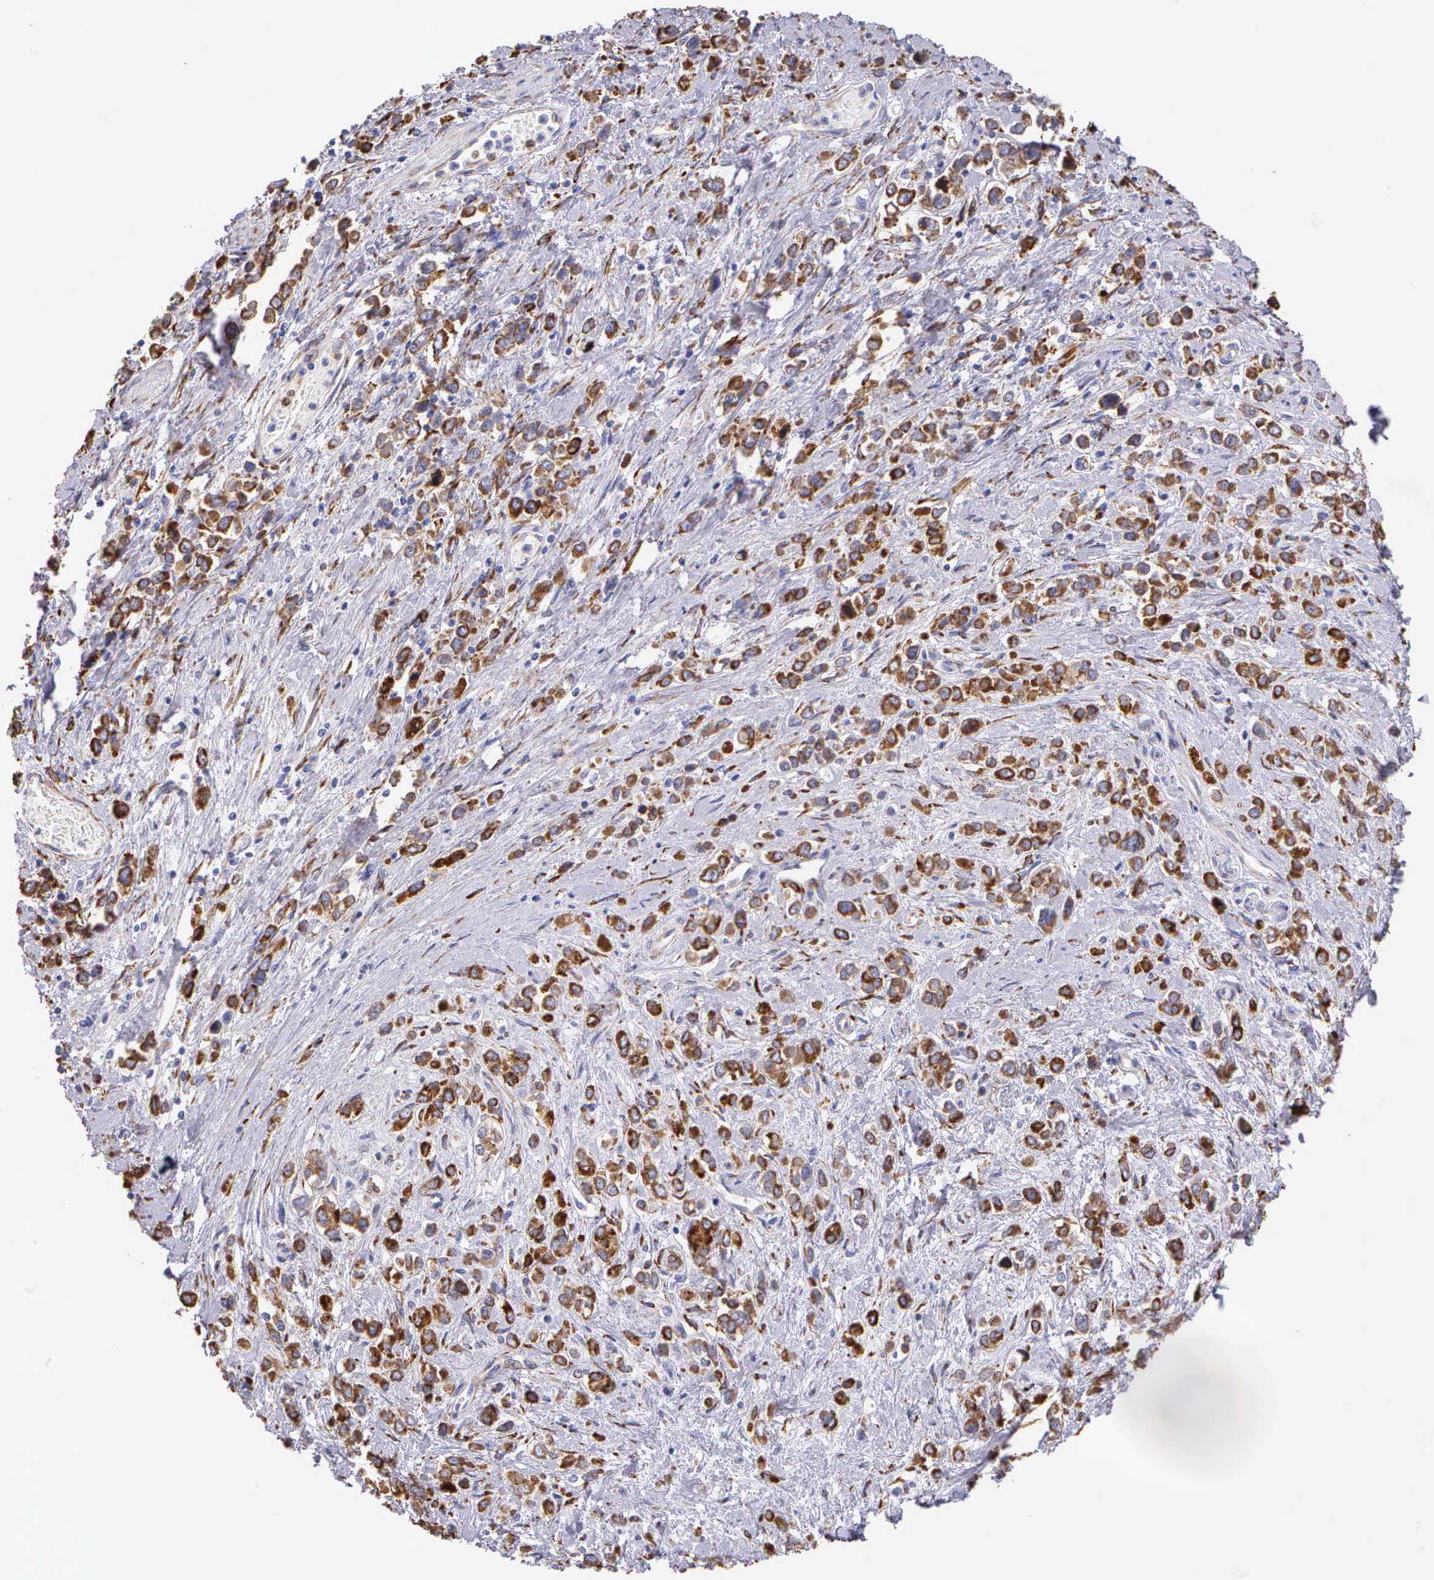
{"staining": {"intensity": "strong", "quantity": ">75%", "location": "cytoplasmic/membranous"}, "tissue": "stomach cancer", "cell_type": "Tumor cells", "image_type": "cancer", "snomed": [{"axis": "morphology", "description": "Adenocarcinoma, NOS"}, {"axis": "topography", "description": "Stomach, upper"}], "caption": "Protein expression analysis of adenocarcinoma (stomach) displays strong cytoplasmic/membranous positivity in about >75% of tumor cells. The staining is performed using DAB (3,3'-diaminobenzidine) brown chromogen to label protein expression. The nuclei are counter-stained blue using hematoxylin.", "gene": "CKAP4", "patient": {"sex": "male", "age": 76}}